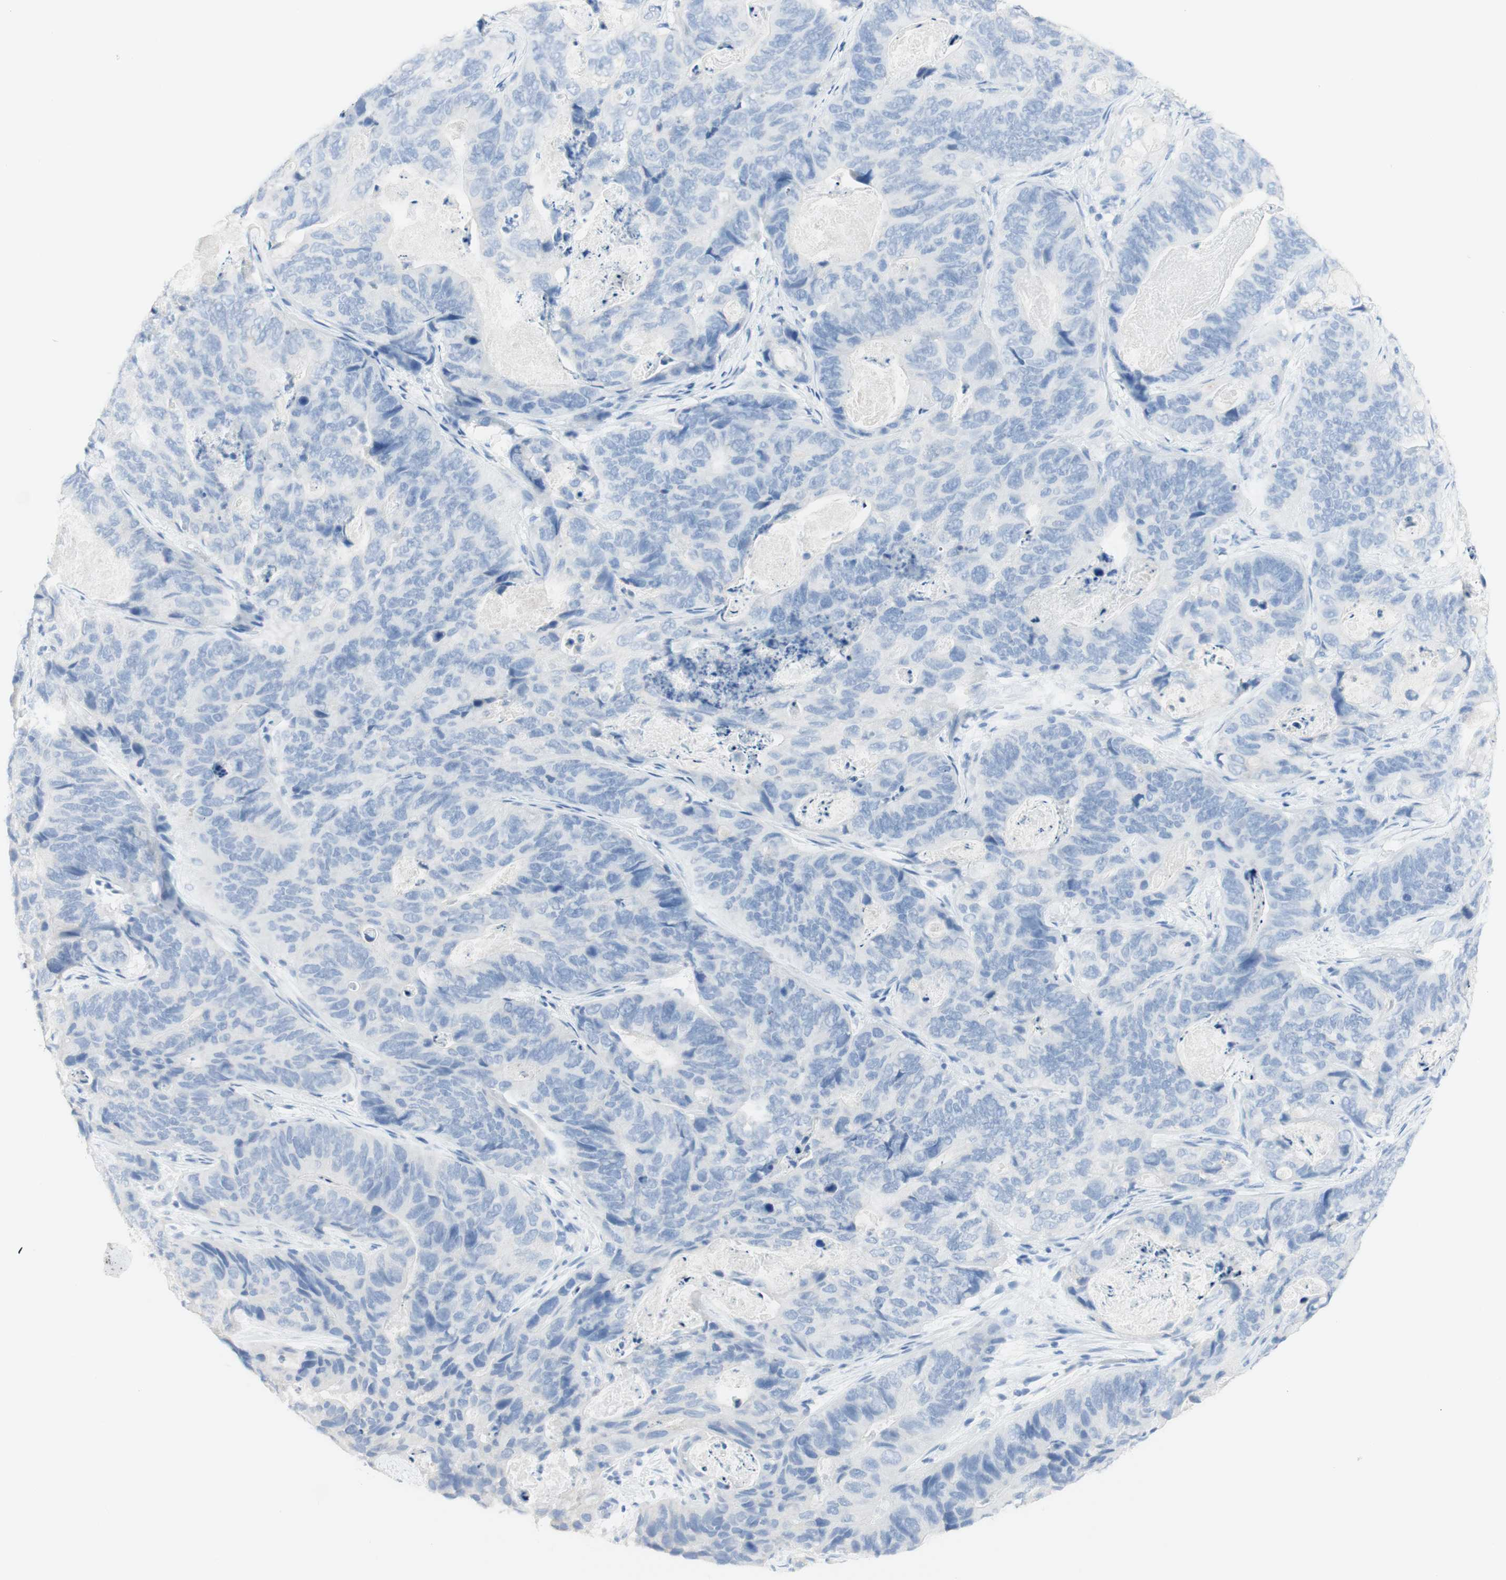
{"staining": {"intensity": "negative", "quantity": "none", "location": "none"}, "tissue": "stomach cancer", "cell_type": "Tumor cells", "image_type": "cancer", "snomed": [{"axis": "morphology", "description": "Adenocarcinoma, NOS"}, {"axis": "topography", "description": "Stomach"}], "caption": "Image shows no protein expression in tumor cells of stomach adenocarcinoma tissue.", "gene": "TPO", "patient": {"sex": "female", "age": 89}}